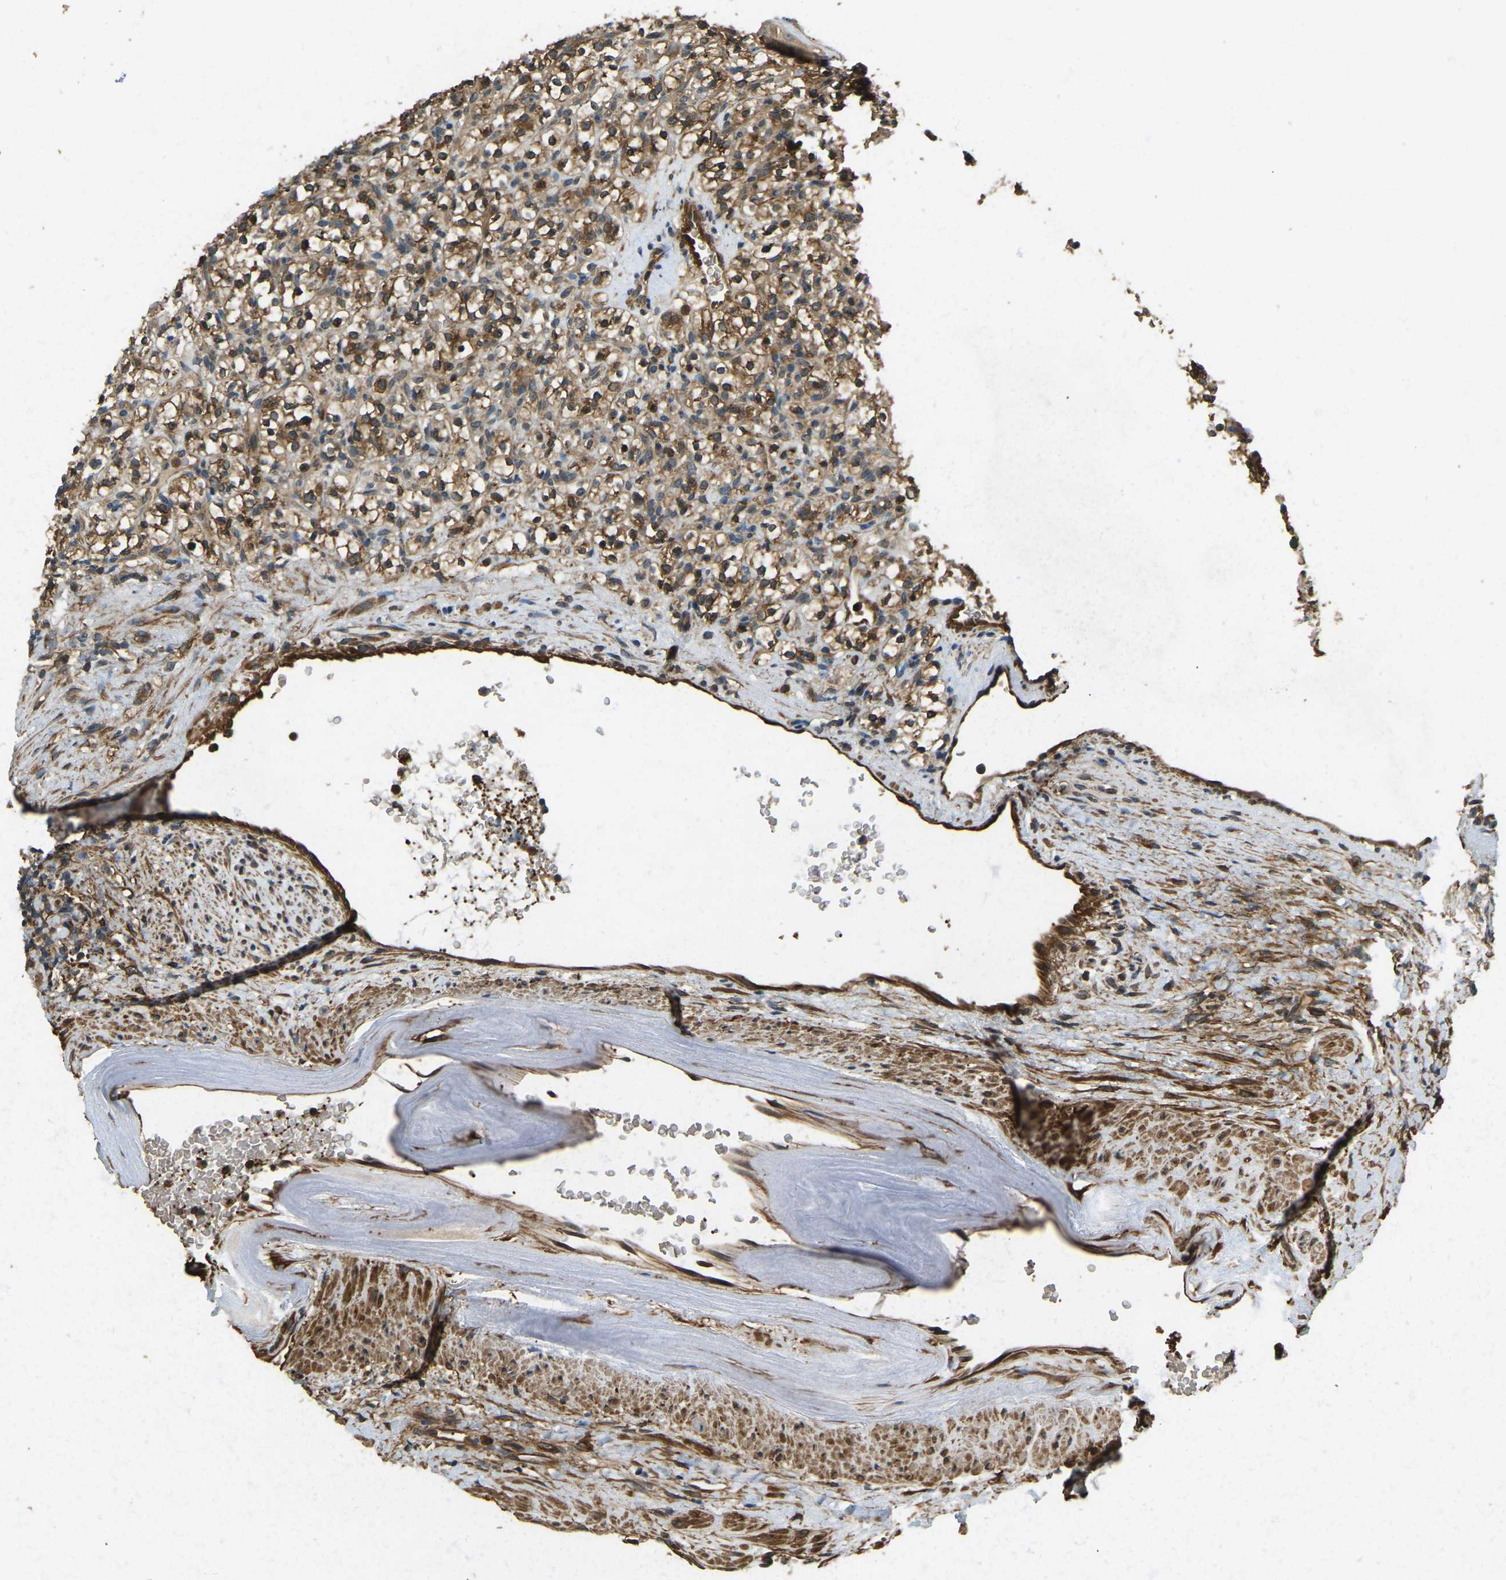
{"staining": {"intensity": "moderate", "quantity": ">75%", "location": "cytoplasmic/membranous"}, "tissue": "renal cancer", "cell_type": "Tumor cells", "image_type": "cancer", "snomed": [{"axis": "morphology", "description": "Normal tissue, NOS"}, {"axis": "morphology", "description": "Adenocarcinoma, NOS"}, {"axis": "topography", "description": "Kidney"}], "caption": "This is an image of immunohistochemistry staining of renal cancer (adenocarcinoma), which shows moderate expression in the cytoplasmic/membranous of tumor cells.", "gene": "ERGIC1", "patient": {"sex": "female", "age": 72}}